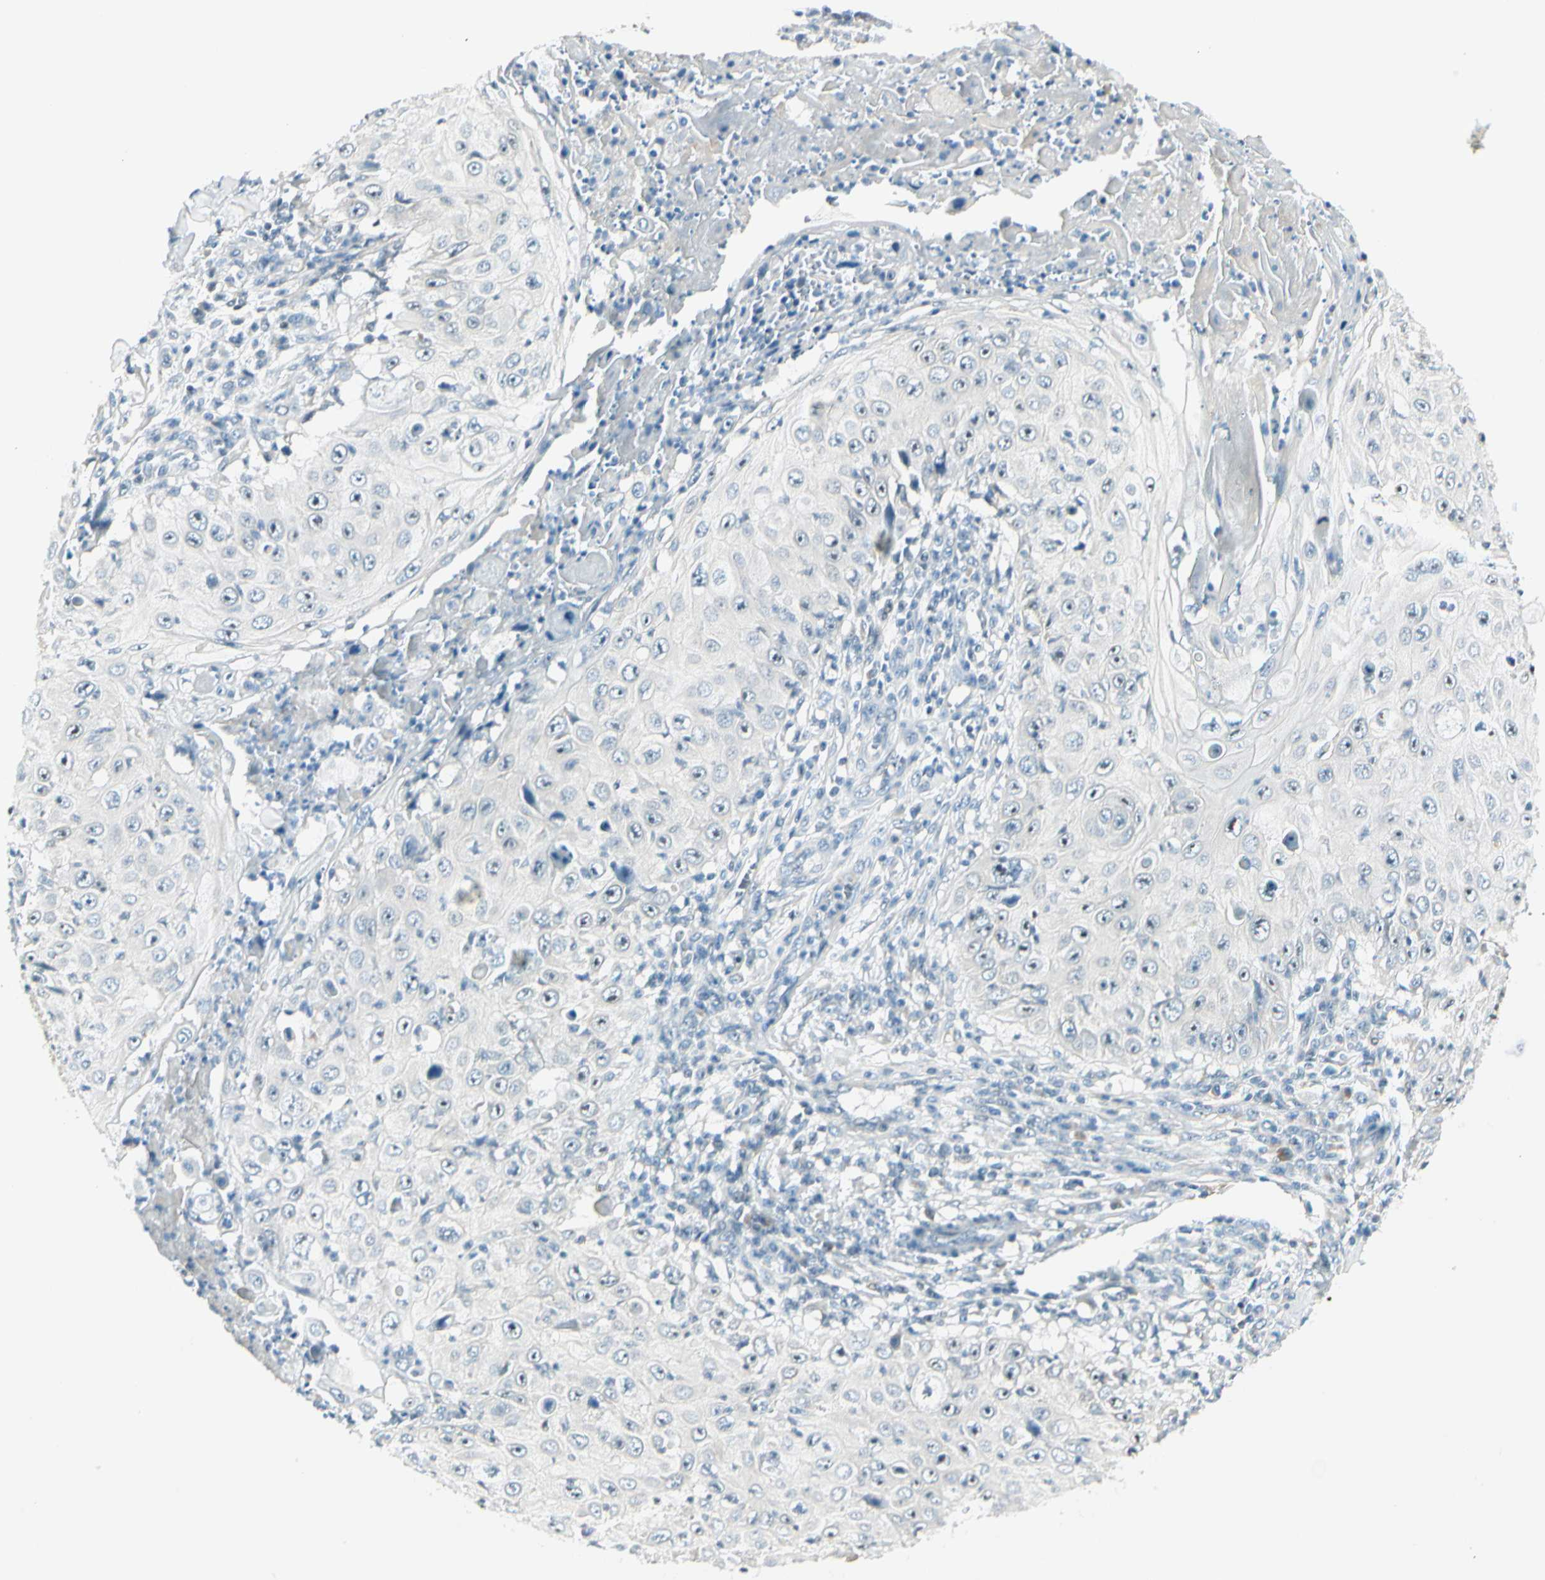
{"staining": {"intensity": "negative", "quantity": "none", "location": "none"}, "tissue": "skin cancer", "cell_type": "Tumor cells", "image_type": "cancer", "snomed": [{"axis": "morphology", "description": "Squamous cell carcinoma, NOS"}, {"axis": "topography", "description": "Skin"}], "caption": "A micrograph of human skin cancer (squamous cell carcinoma) is negative for staining in tumor cells.", "gene": "ZSCAN1", "patient": {"sex": "male", "age": 86}}